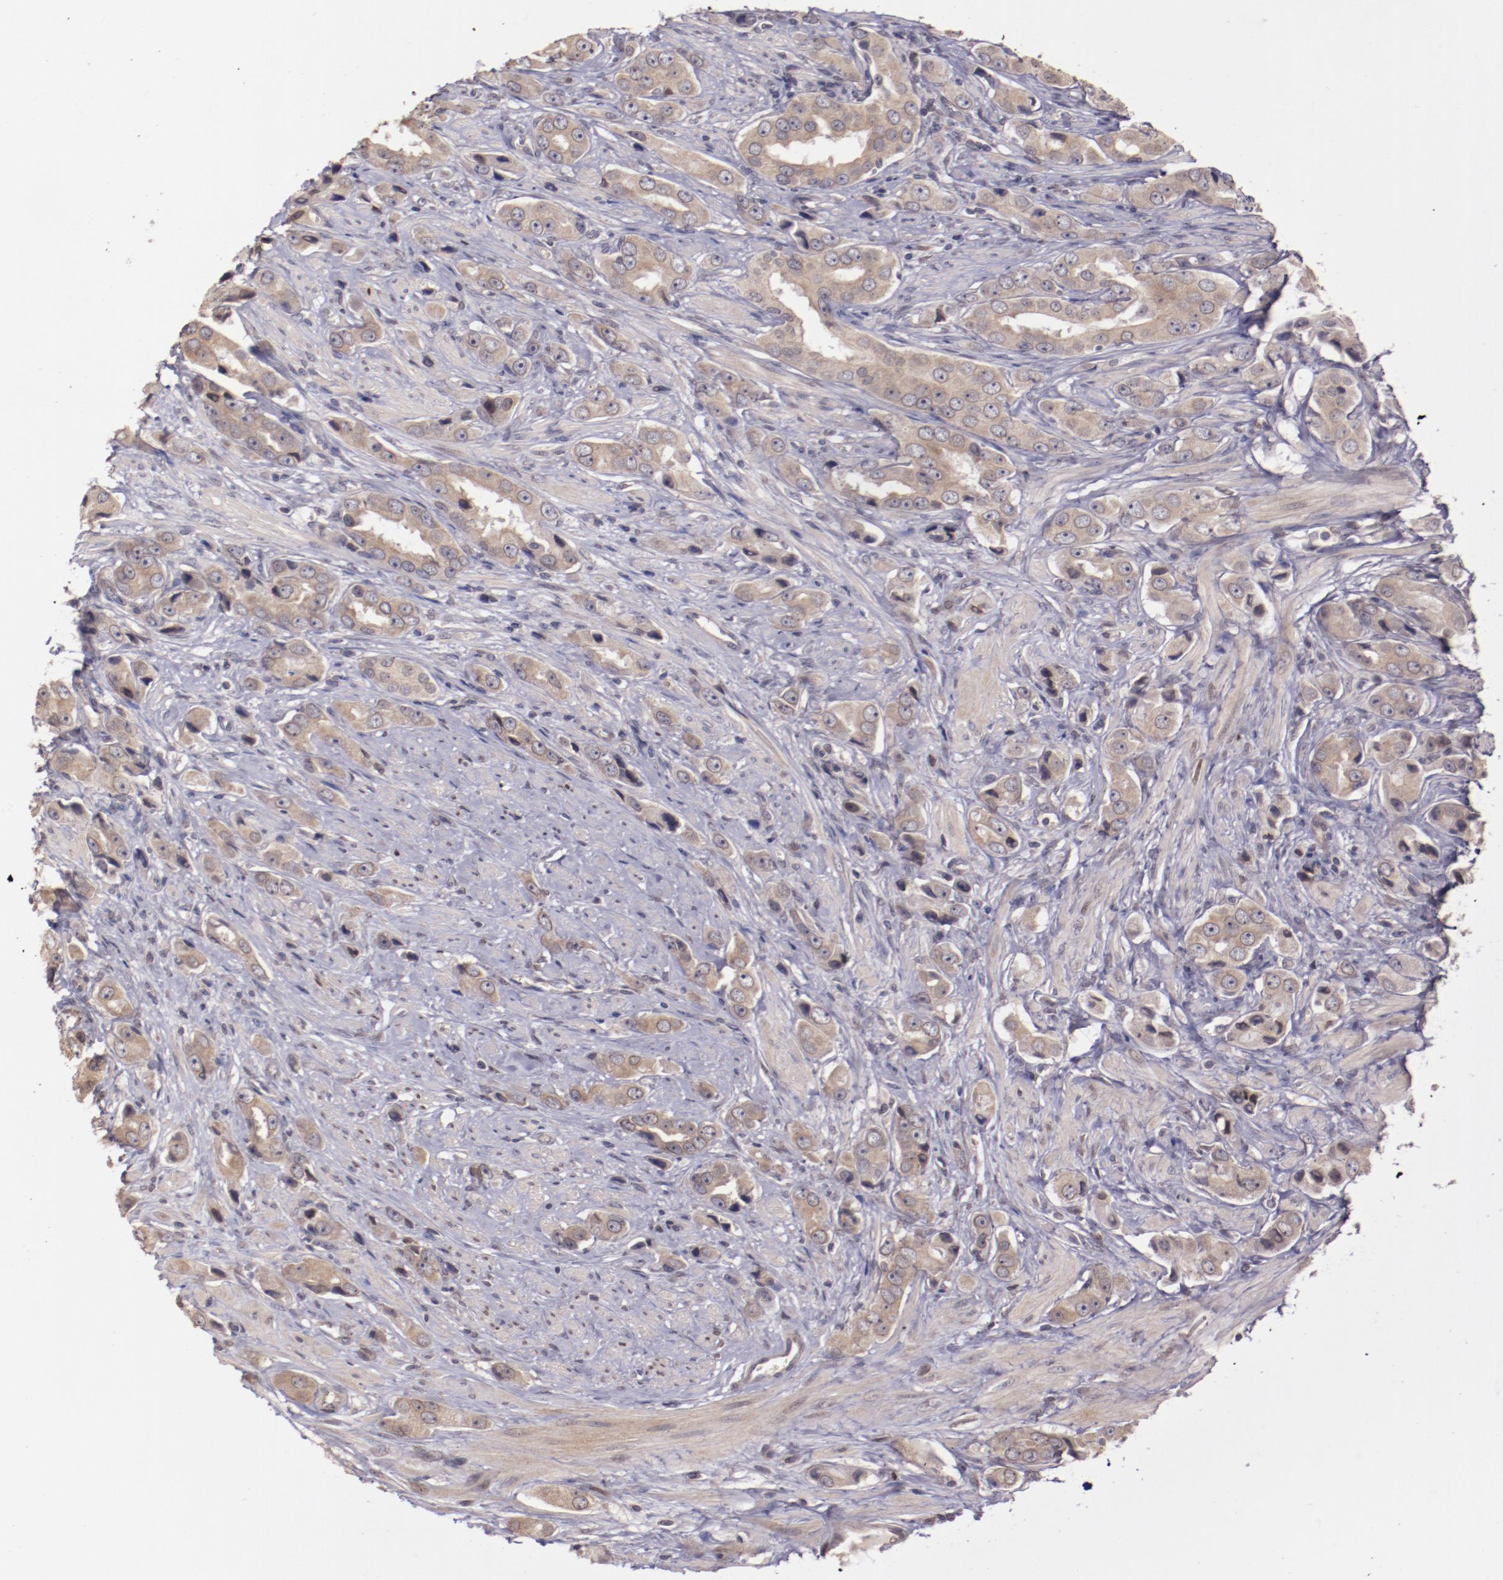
{"staining": {"intensity": "weak", "quantity": ">75%", "location": "cytoplasmic/membranous"}, "tissue": "prostate cancer", "cell_type": "Tumor cells", "image_type": "cancer", "snomed": [{"axis": "morphology", "description": "Adenocarcinoma, Medium grade"}, {"axis": "topography", "description": "Prostate"}], "caption": "Immunohistochemical staining of prostate cancer (medium-grade adenocarcinoma) shows low levels of weak cytoplasmic/membranous protein staining in approximately >75% of tumor cells.", "gene": "NUP62CL", "patient": {"sex": "male", "age": 53}}